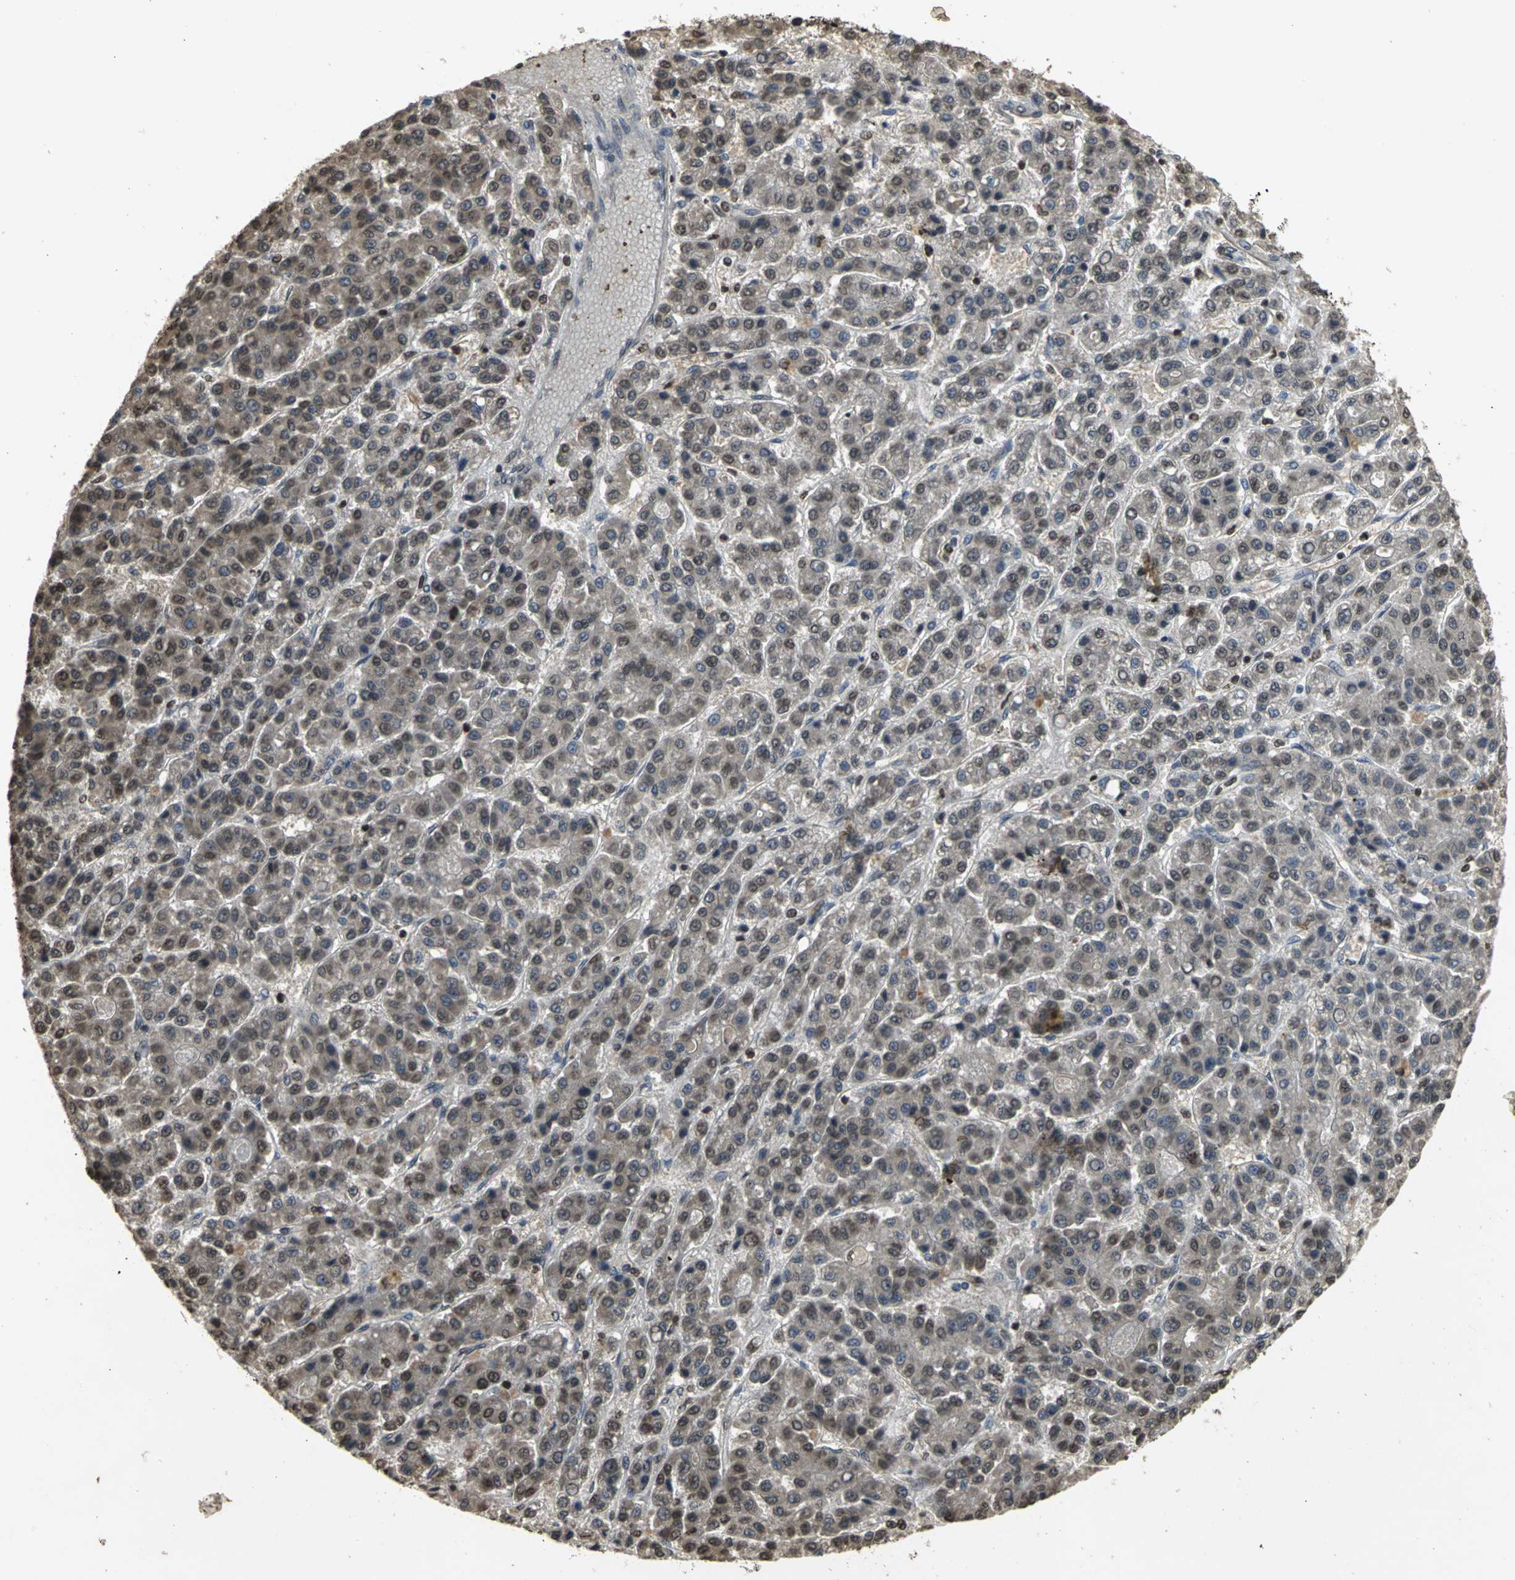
{"staining": {"intensity": "moderate", "quantity": ">75%", "location": "cytoplasmic/membranous,nuclear"}, "tissue": "liver cancer", "cell_type": "Tumor cells", "image_type": "cancer", "snomed": [{"axis": "morphology", "description": "Carcinoma, Hepatocellular, NOS"}, {"axis": "topography", "description": "Liver"}], "caption": "IHC photomicrograph of human liver cancer (hepatocellular carcinoma) stained for a protein (brown), which exhibits medium levels of moderate cytoplasmic/membranous and nuclear positivity in about >75% of tumor cells.", "gene": "AHR", "patient": {"sex": "male", "age": 70}}